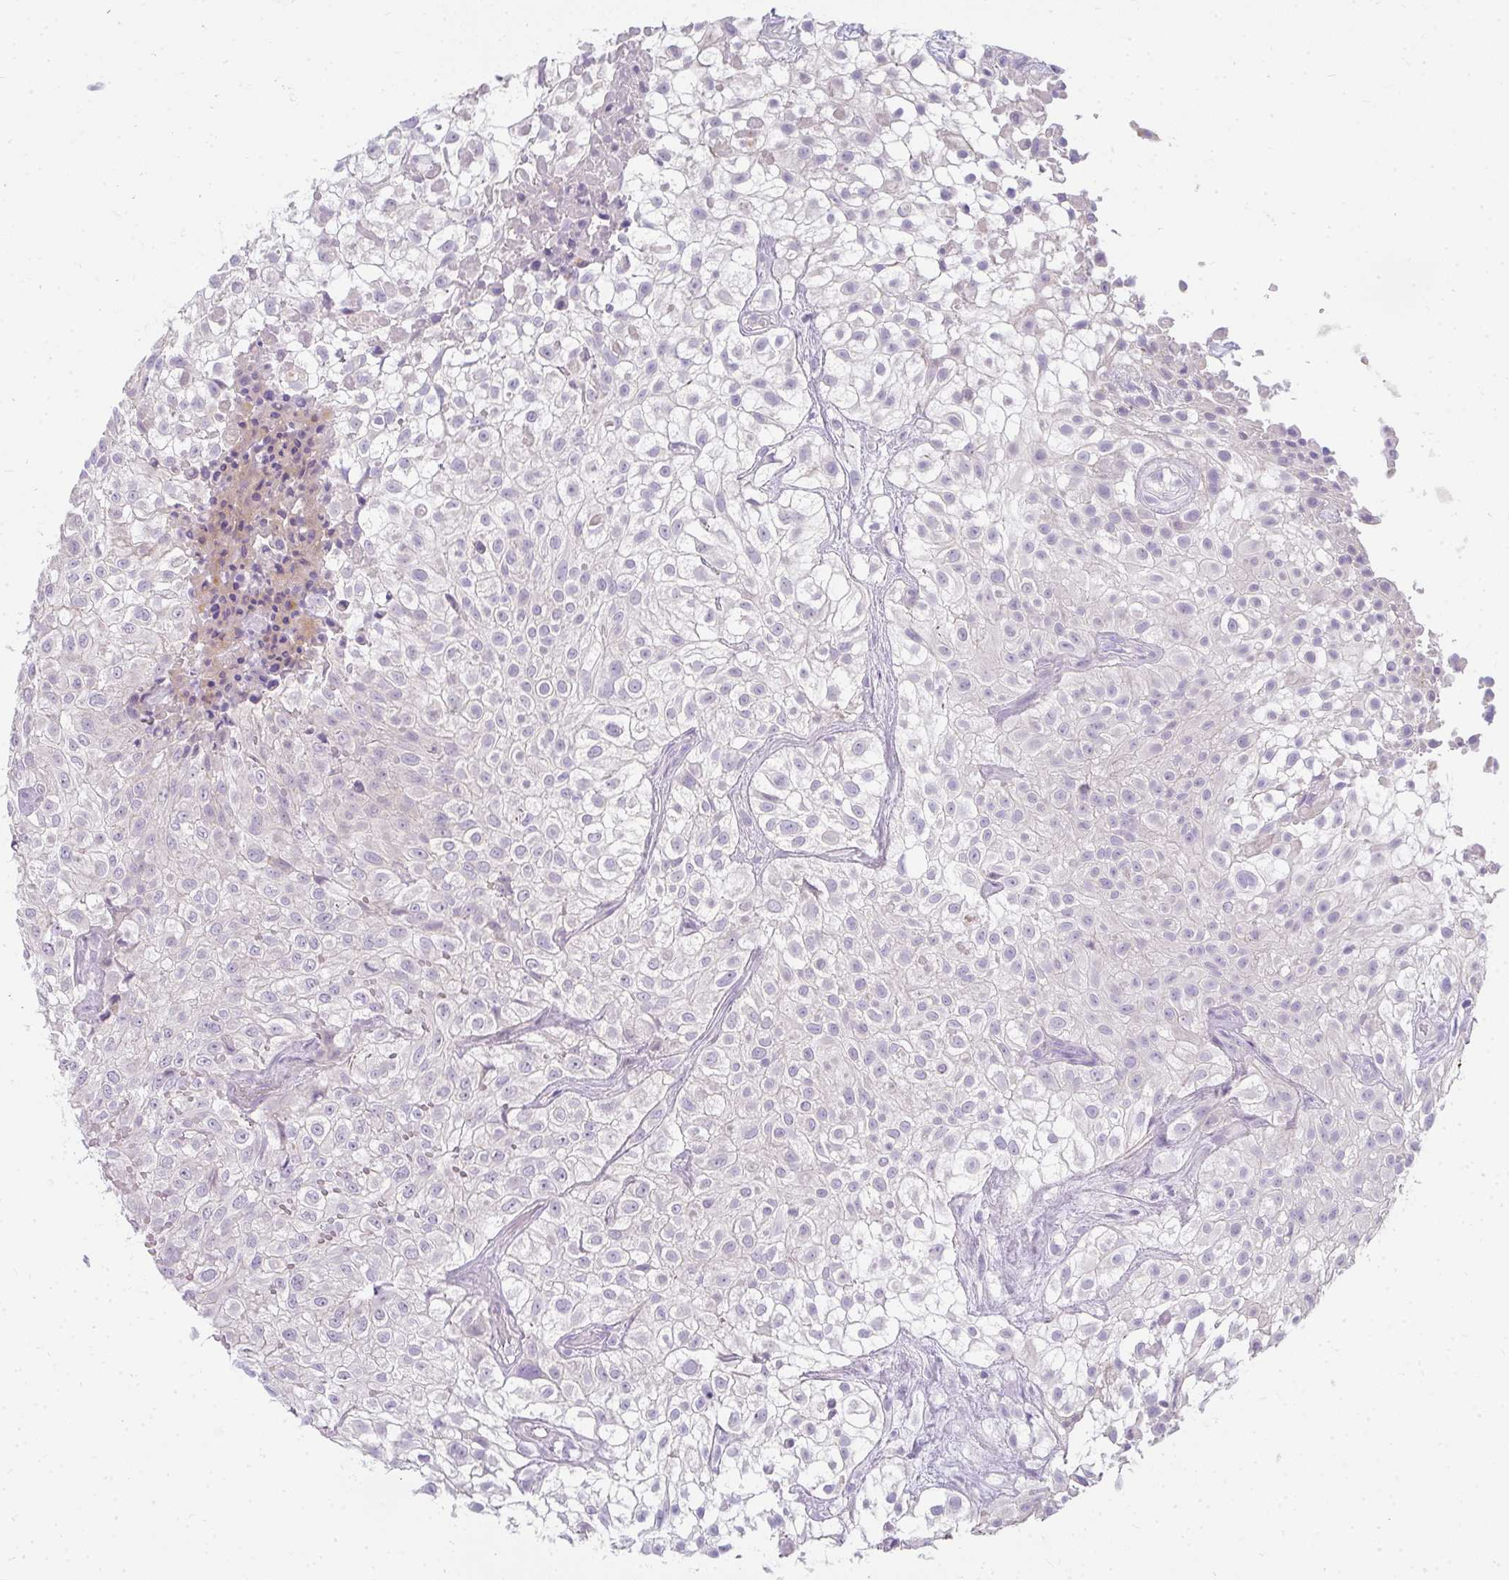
{"staining": {"intensity": "negative", "quantity": "none", "location": "none"}, "tissue": "urothelial cancer", "cell_type": "Tumor cells", "image_type": "cancer", "snomed": [{"axis": "morphology", "description": "Urothelial carcinoma, High grade"}, {"axis": "topography", "description": "Urinary bladder"}], "caption": "Immunohistochemistry photomicrograph of urothelial carcinoma (high-grade) stained for a protein (brown), which demonstrates no staining in tumor cells.", "gene": "PPP1R3G", "patient": {"sex": "male", "age": 56}}